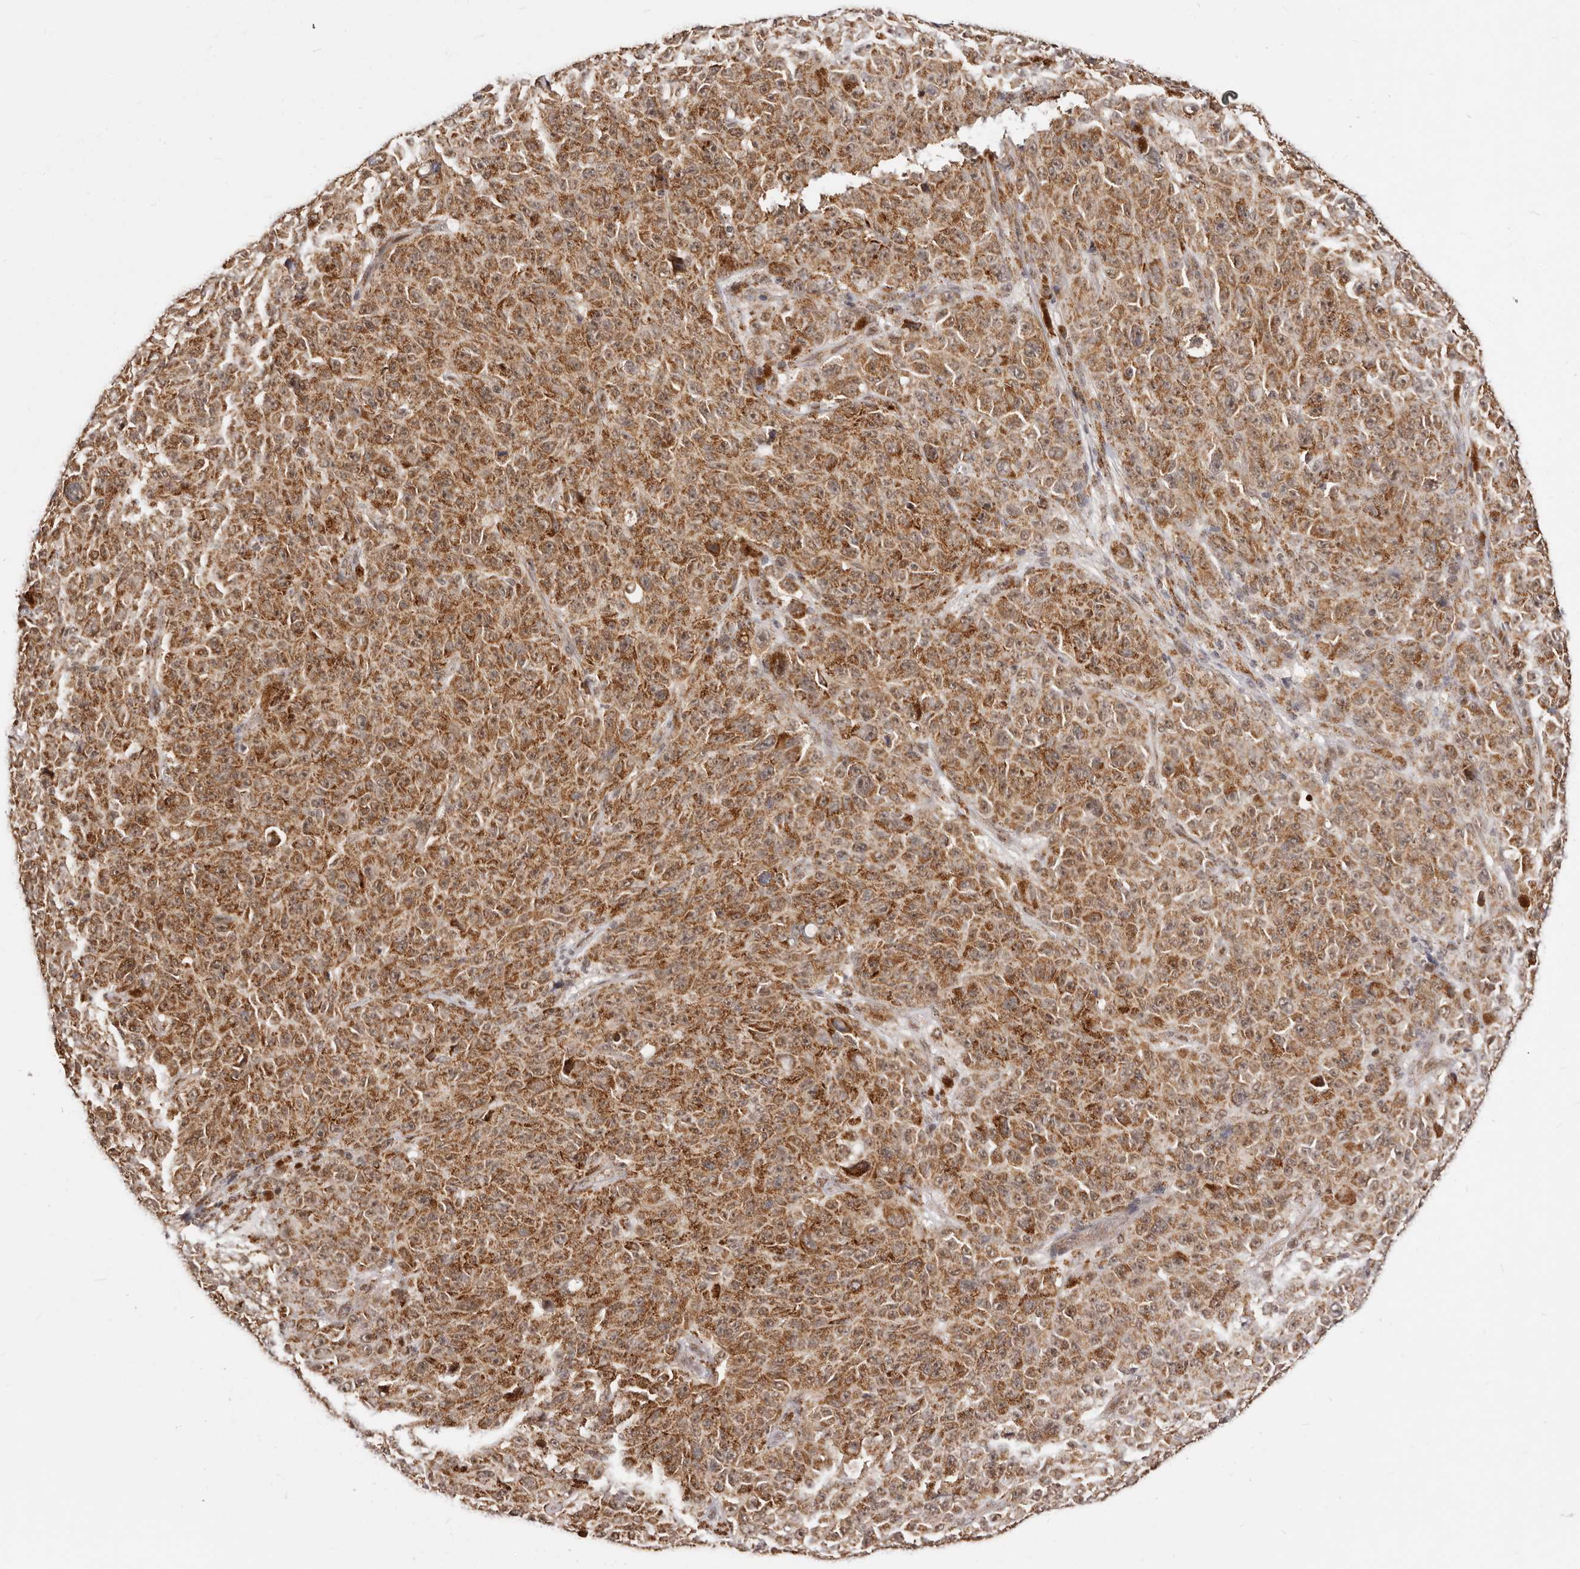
{"staining": {"intensity": "moderate", "quantity": ">75%", "location": "cytoplasmic/membranous,nuclear"}, "tissue": "melanoma", "cell_type": "Tumor cells", "image_type": "cancer", "snomed": [{"axis": "morphology", "description": "Malignant melanoma, NOS"}, {"axis": "topography", "description": "Skin"}], "caption": "Brown immunohistochemical staining in human malignant melanoma reveals moderate cytoplasmic/membranous and nuclear expression in about >75% of tumor cells.", "gene": "SEC14L1", "patient": {"sex": "female", "age": 82}}